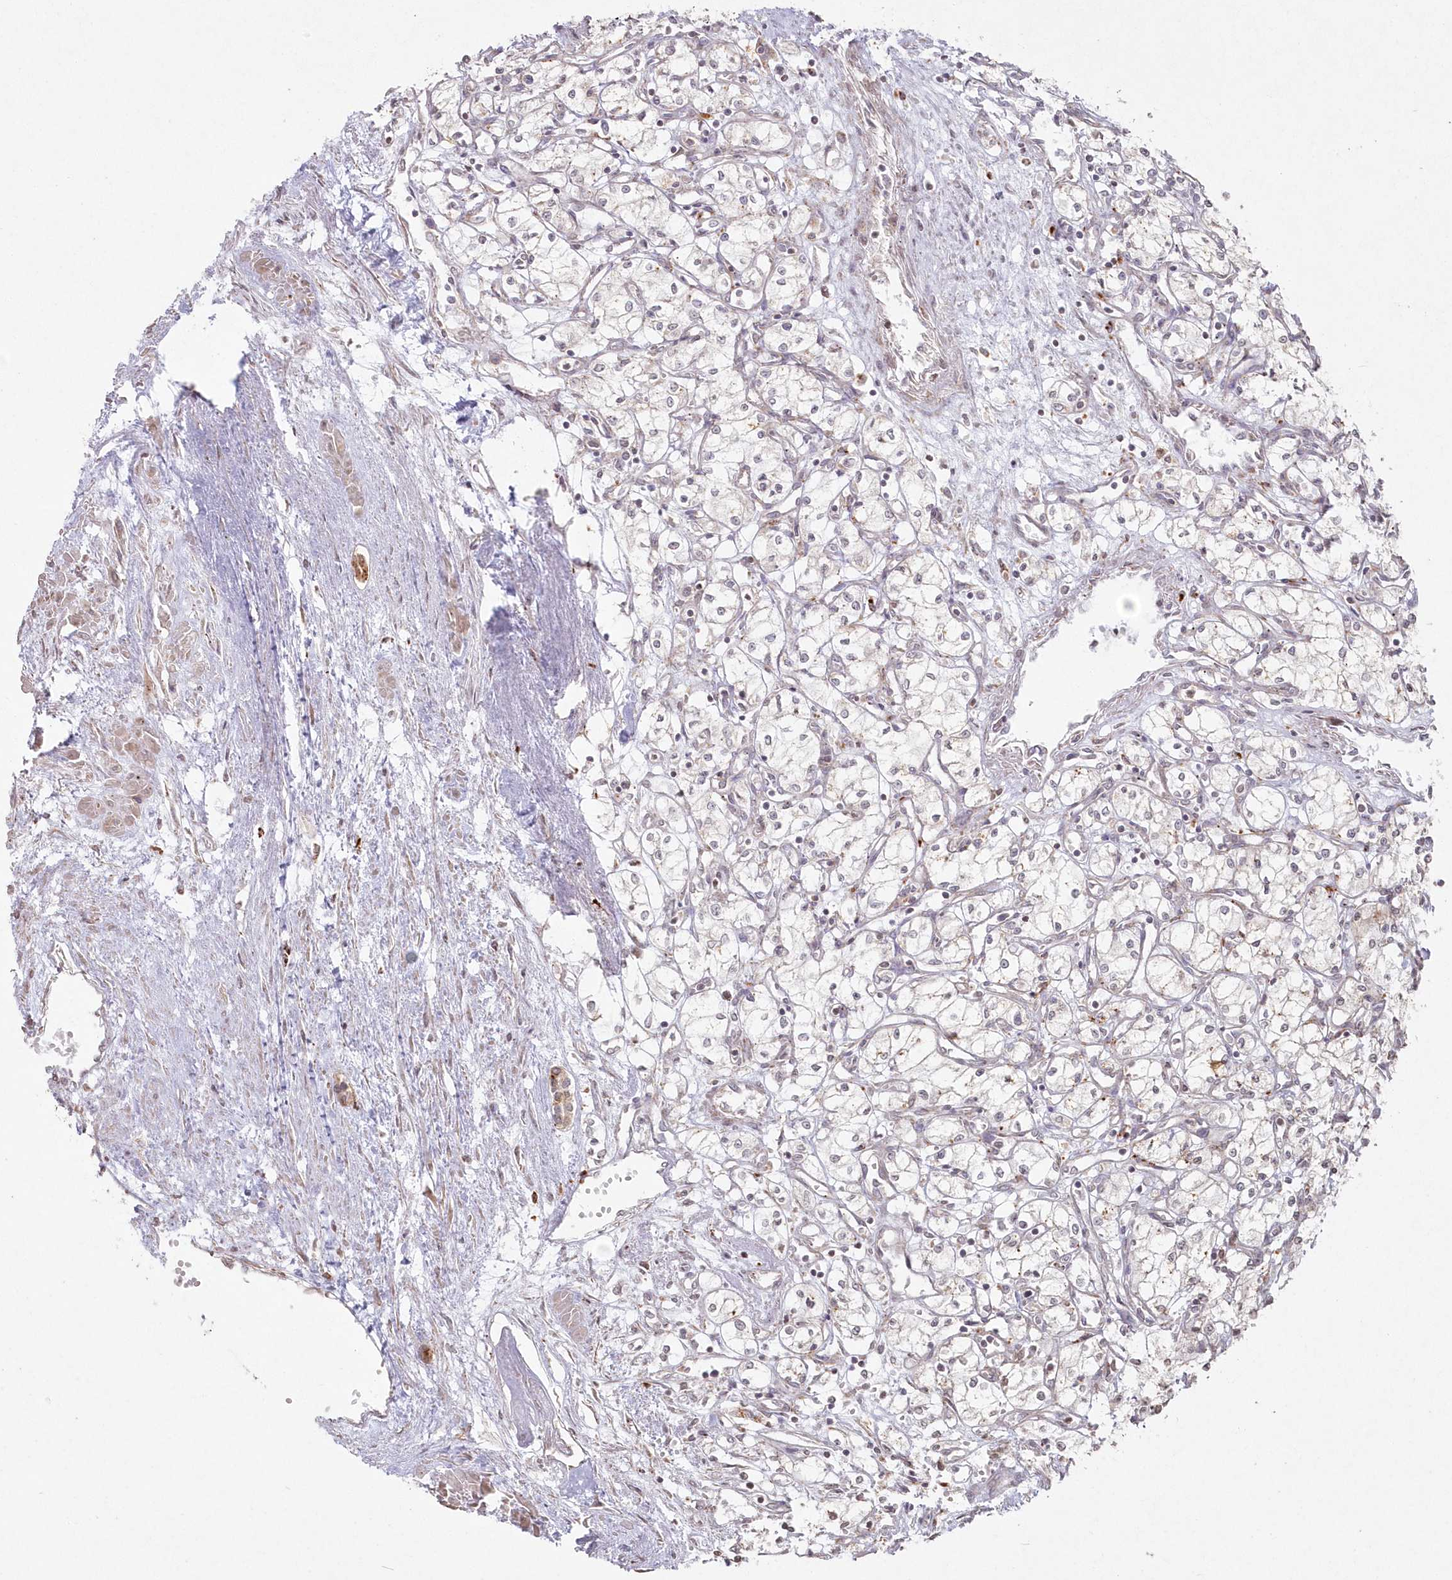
{"staining": {"intensity": "negative", "quantity": "none", "location": "none"}, "tissue": "renal cancer", "cell_type": "Tumor cells", "image_type": "cancer", "snomed": [{"axis": "morphology", "description": "Adenocarcinoma, NOS"}, {"axis": "topography", "description": "Kidney"}], "caption": "The histopathology image reveals no staining of tumor cells in renal adenocarcinoma. The staining is performed using DAB (3,3'-diaminobenzidine) brown chromogen with nuclei counter-stained in using hematoxylin.", "gene": "ARSB", "patient": {"sex": "male", "age": 59}}